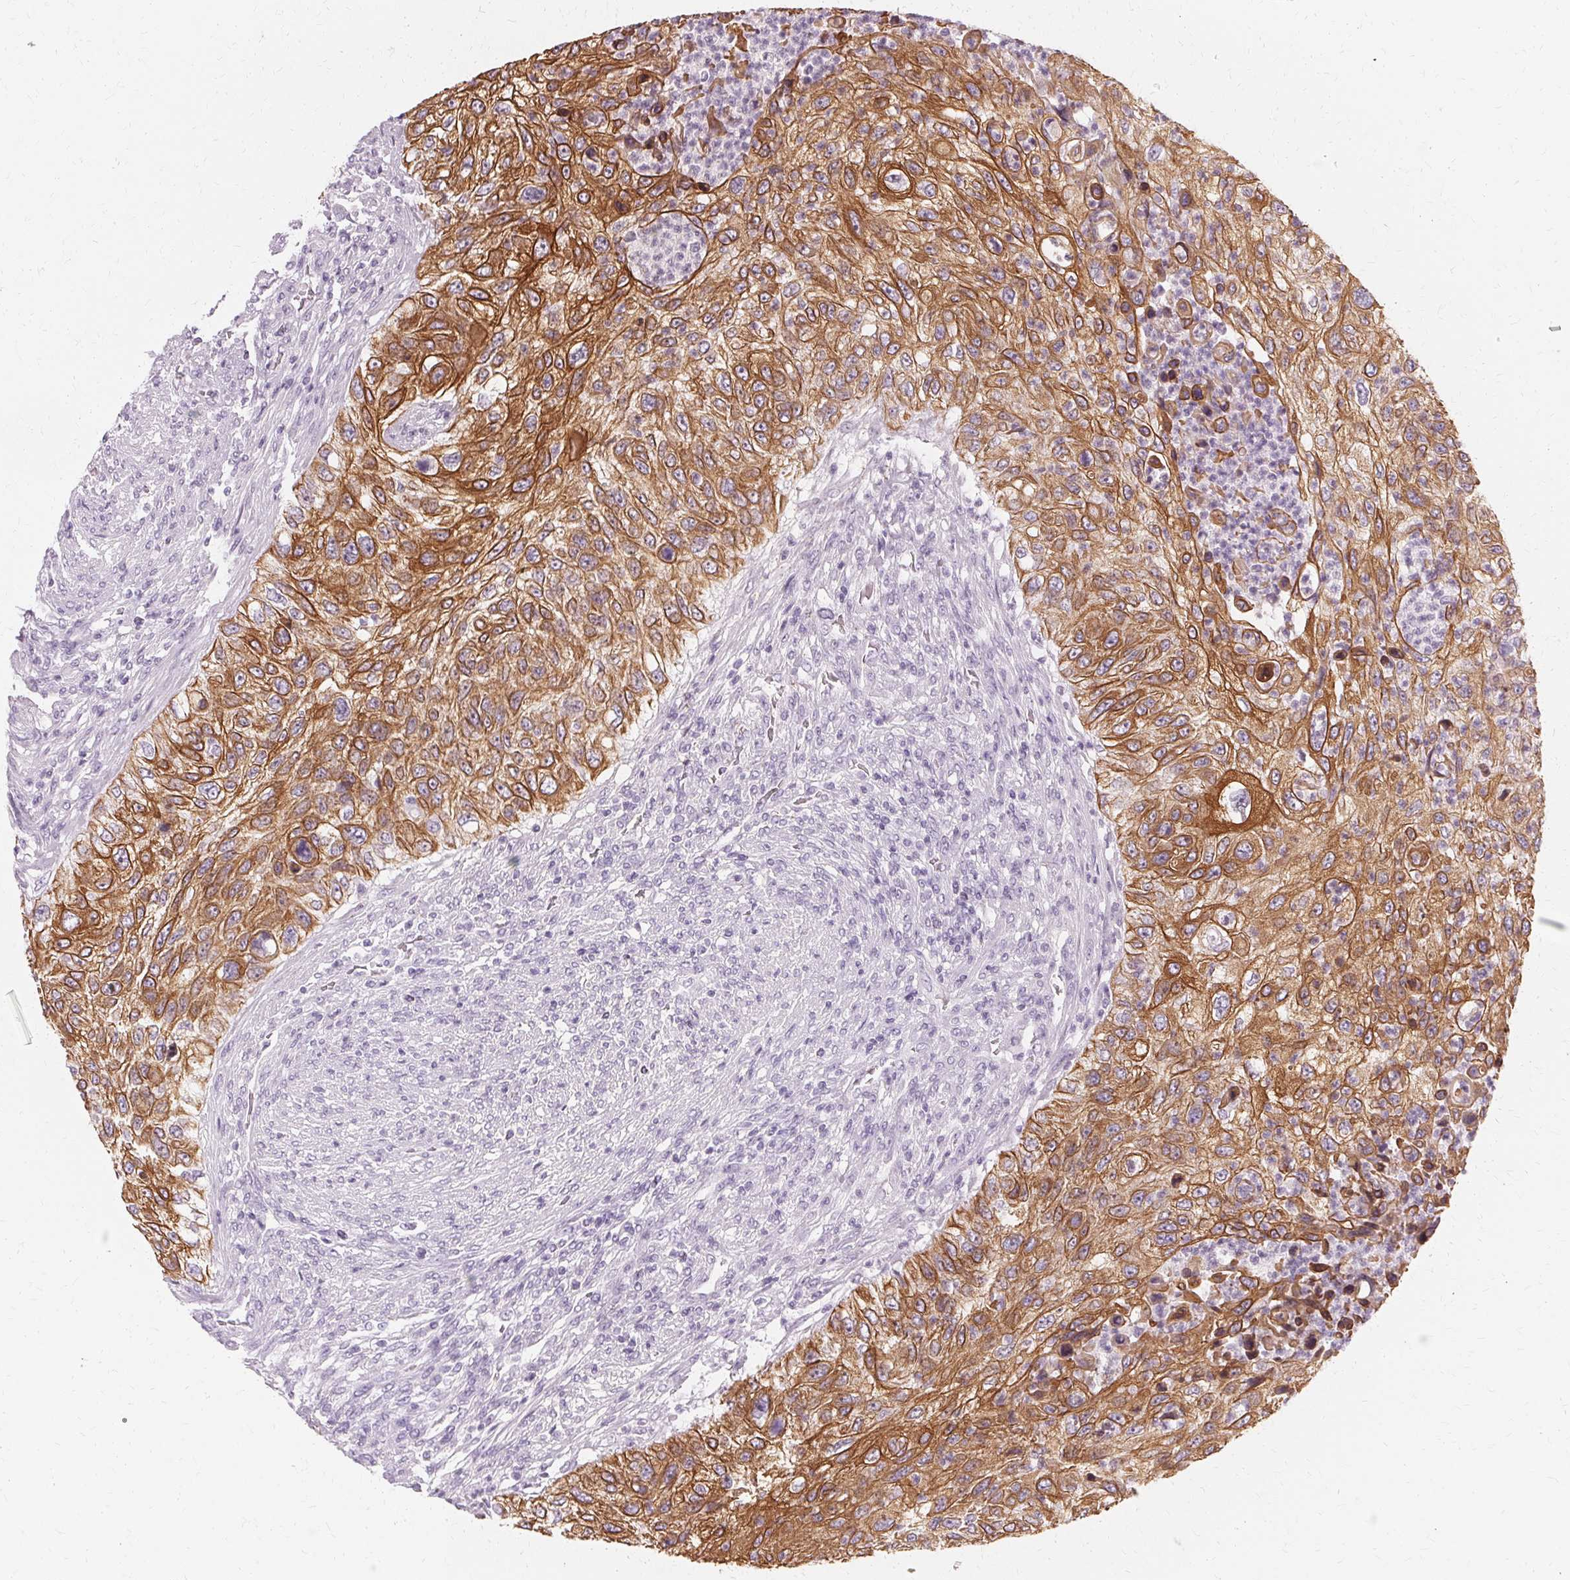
{"staining": {"intensity": "moderate", "quantity": ">75%", "location": "cytoplasmic/membranous"}, "tissue": "urothelial cancer", "cell_type": "Tumor cells", "image_type": "cancer", "snomed": [{"axis": "morphology", "description": "Urothelial carcinoma, High grade"}, {"axis": "topography", "description": "Urinary bladder"}], "caption": "There is medium levels of moderate cytoplasmic/membranous positivity in tumor cells of urothelial carcinoma (high-grade), as demonstrated by immunohistochemical staining (brown color).", "gene": "KRT6C", "patient": {"sex": "female", "age": 60}}